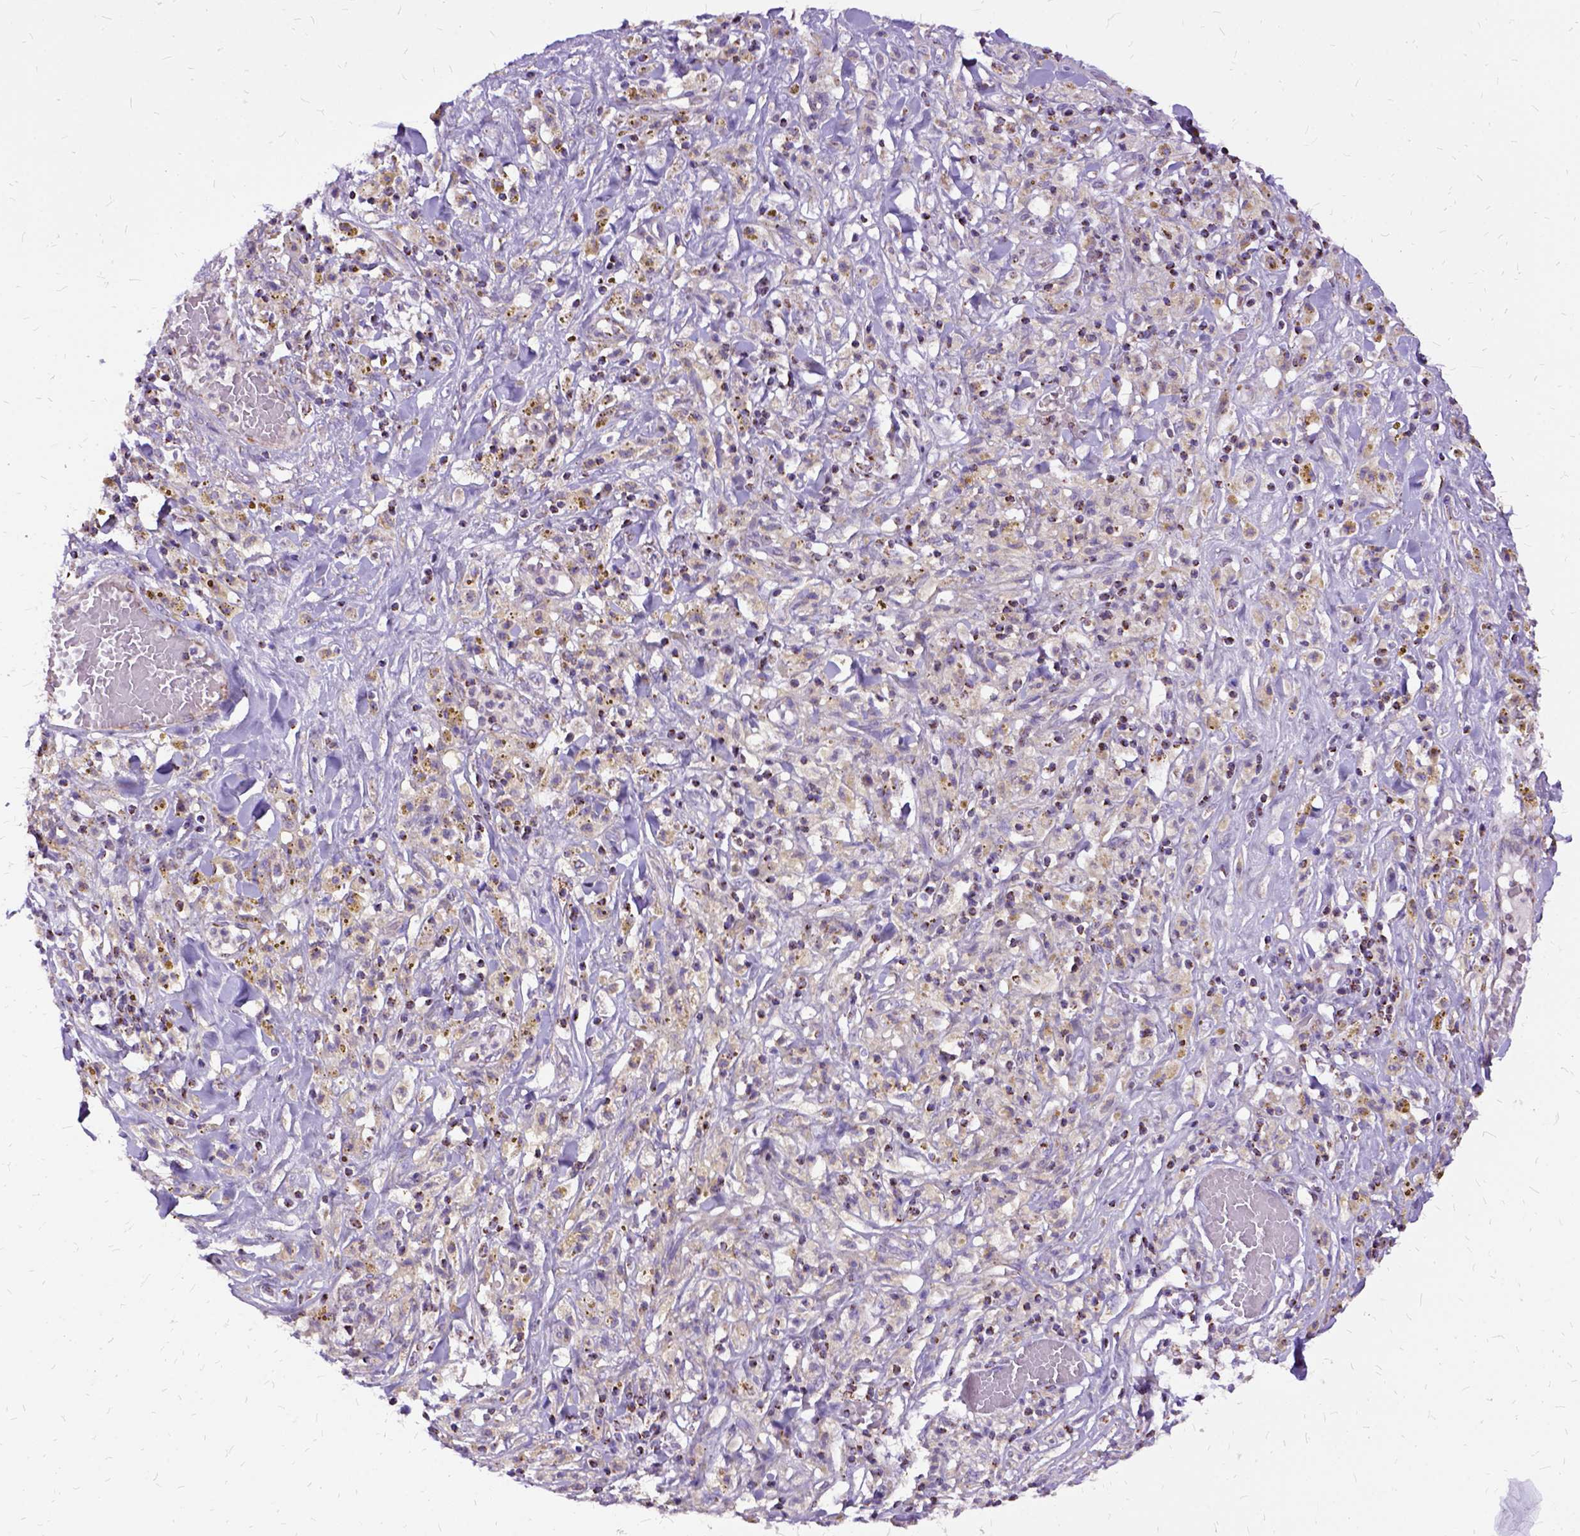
{"staining": {"intensity": "weak", "quantity": ">75%", "location": "cytoplasmic/membranous"}, "tissue": "melanoma", "cell_type": "Tumor cells", "image_type": "cancer", "snomed": [{"axis": "morphology", "description": "Malignant melanoma, NOS"}, {"axis": "topography", "description": "Skin"}], "caption": "There is low levels of weak cytoplasmic/membranous positivity in tumor cells of malignant melanoma, as demonstrated by immunohistochemical staining (brown color).", "gene": "OXCT1", "patient": {"sex": "female", "age": 91}}